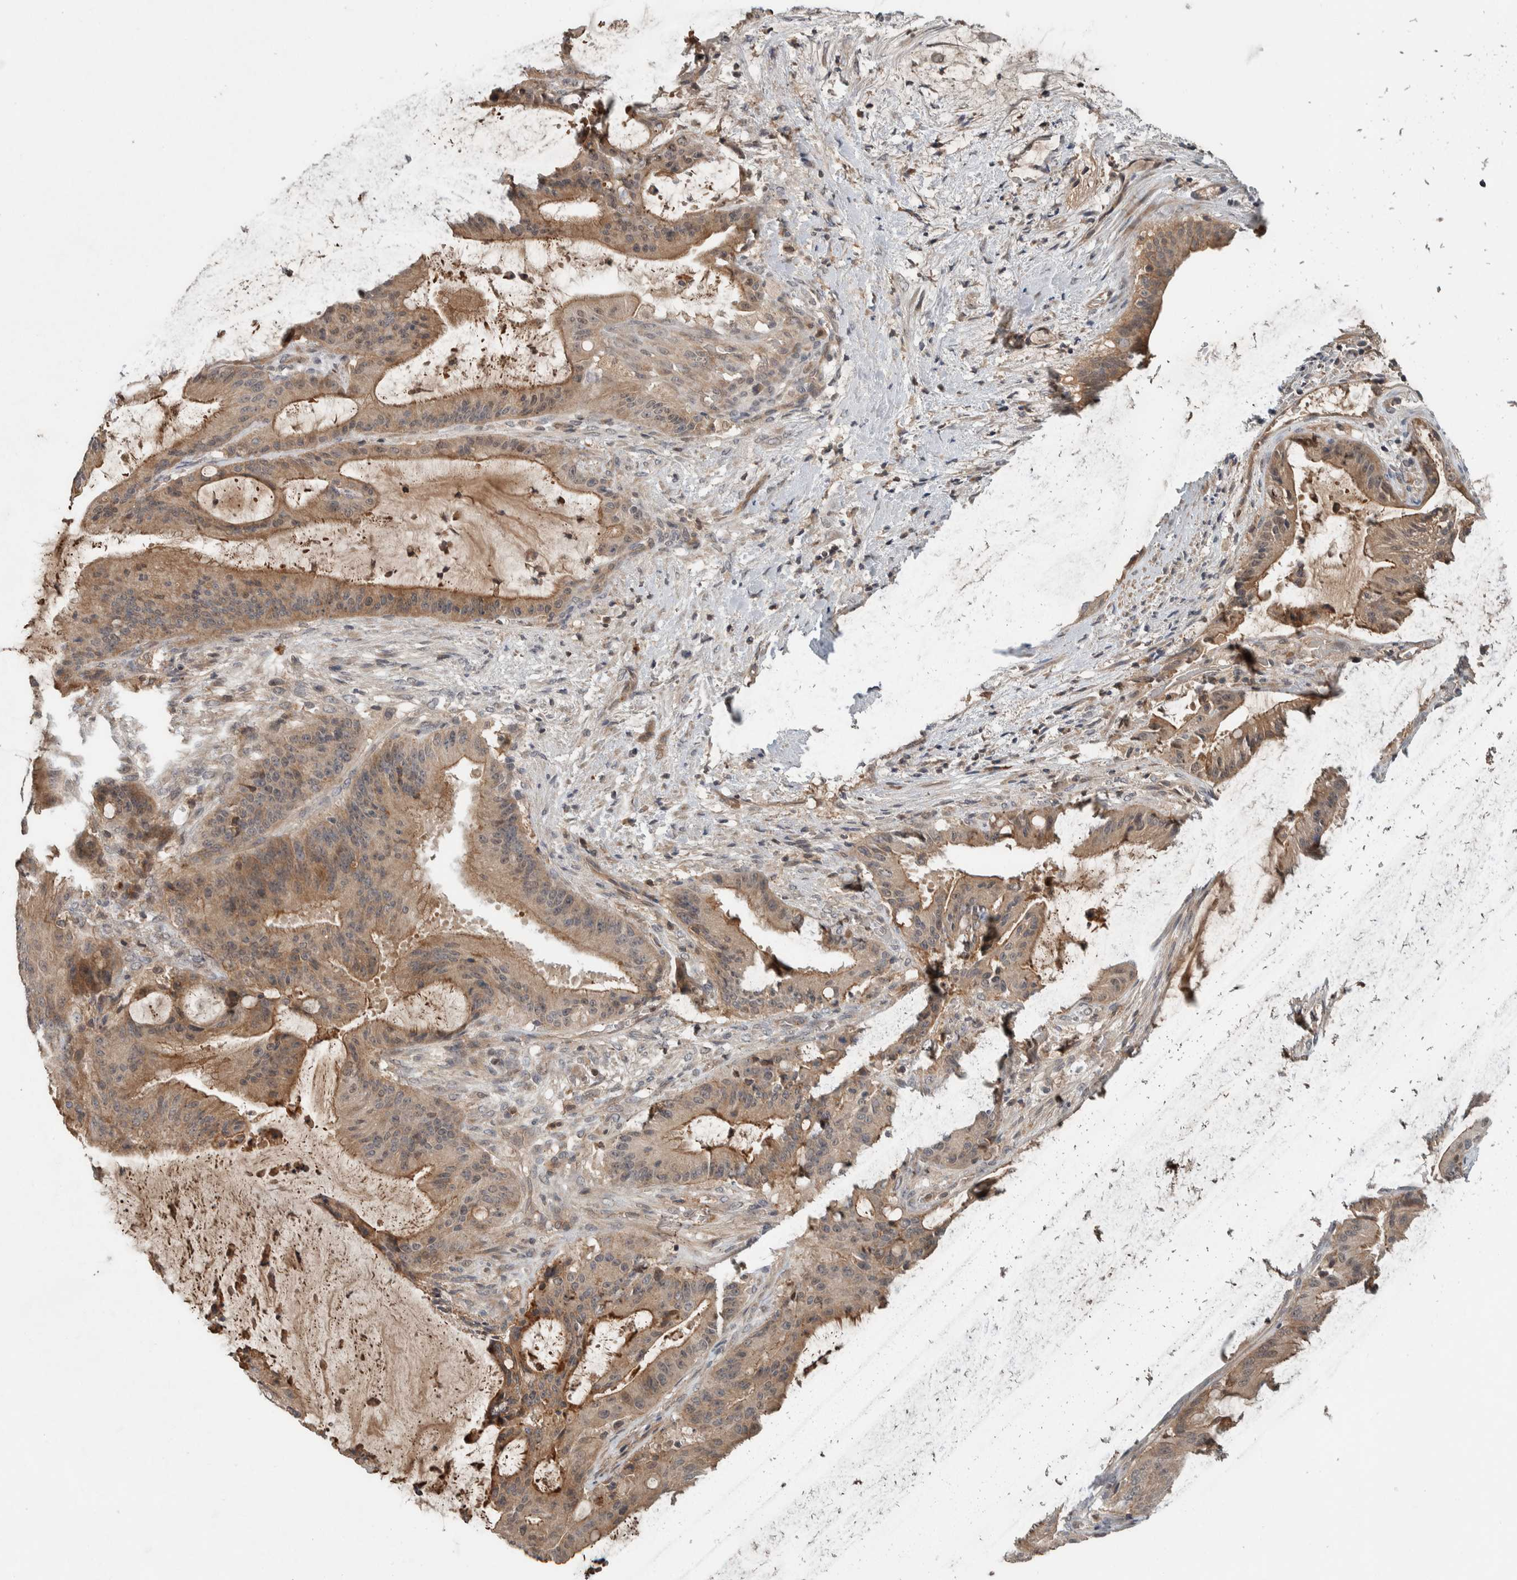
{"staining": {"intensity": "moderate", "quantity": ">75%", "location": "cytoplasmic/membranous"}, "tissue": "liver cancer", "cell_type": "Tumor cells", "image_type": "cancer", "snomed": [{"axis": "morphology", "description": "Normal tissue, NOS"}, {"axis": "morphology", "description": "Cholangiocarcinoma"}, {"axis": "topography", "description": "Liver"}, {"axis": "topography", "description": "Peripheral nerve tissue"}], "caption": "Protein staining by IHC reveals moderate cytoplasmic/membranous positivity in about >75% of tumor cells in liver cancer (cholangiocarcinoma).", "gene": "ARMC7", "patient": {"sex": "female", "age": 73}}